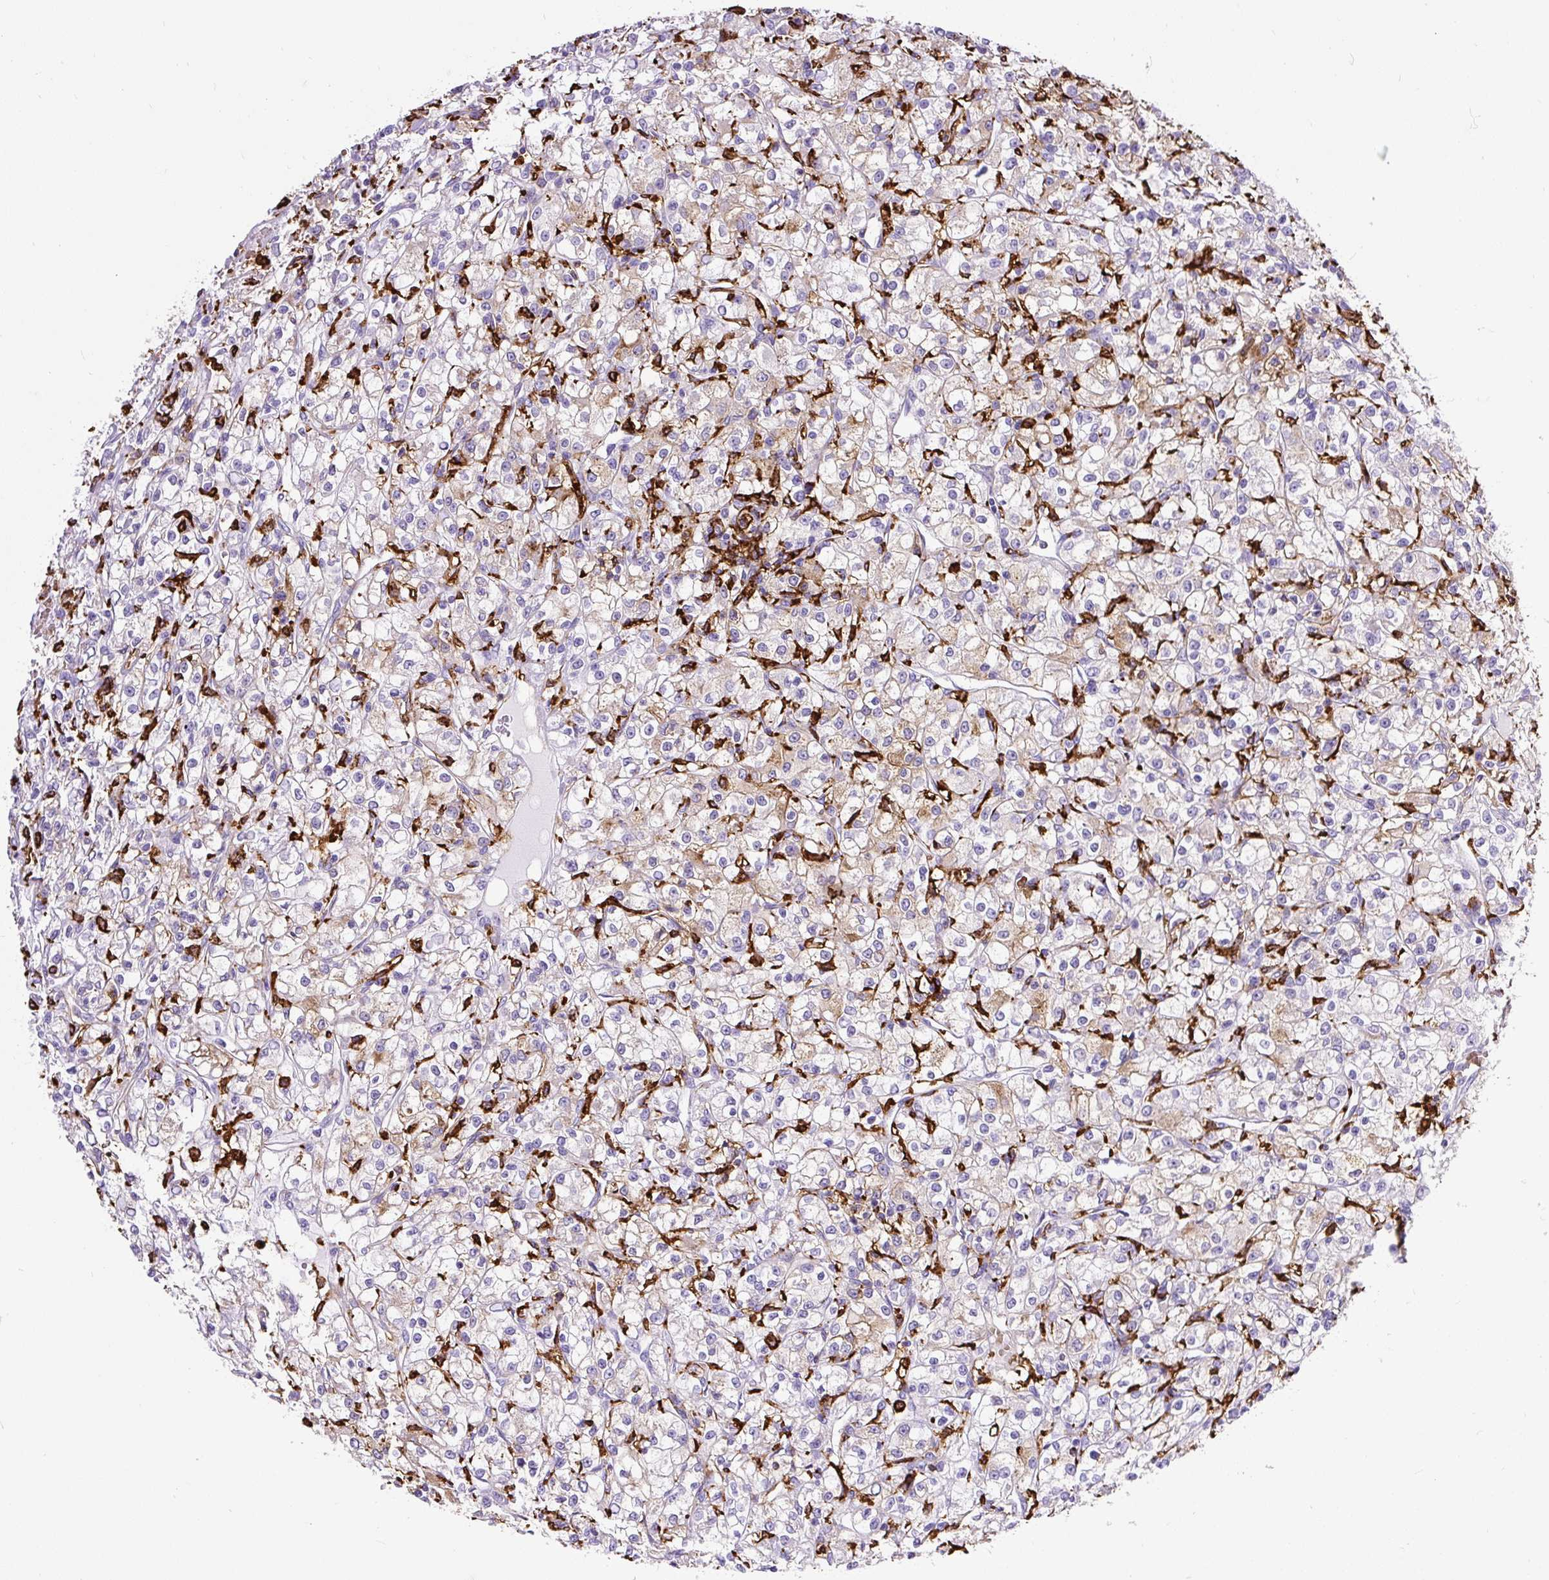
{"staining": {"intensity": "negative", "quantity": "none", "location": "none"}, "tissue": "renal cancer", "cell_type": "Tumor cells", "image_type": "cancer", "snomed": [{"axis": "morphology", "description": "Adenocarcinoma, NOS"}, {"axis": "topography", "description": "Kidney"}], "caption": "High power microscopy photomicrograph of an immunohistochemistry photomicrograph of renal adenocarcinoma, revealing no significant expression in tumor cells. (DAB (3,3'-diaminobenzidine) immunohistochemistry (IHC) with hematoxylin counter stain).", "gene": "HLA-DRA", "patient": {"sex": "female", "age": 59}}